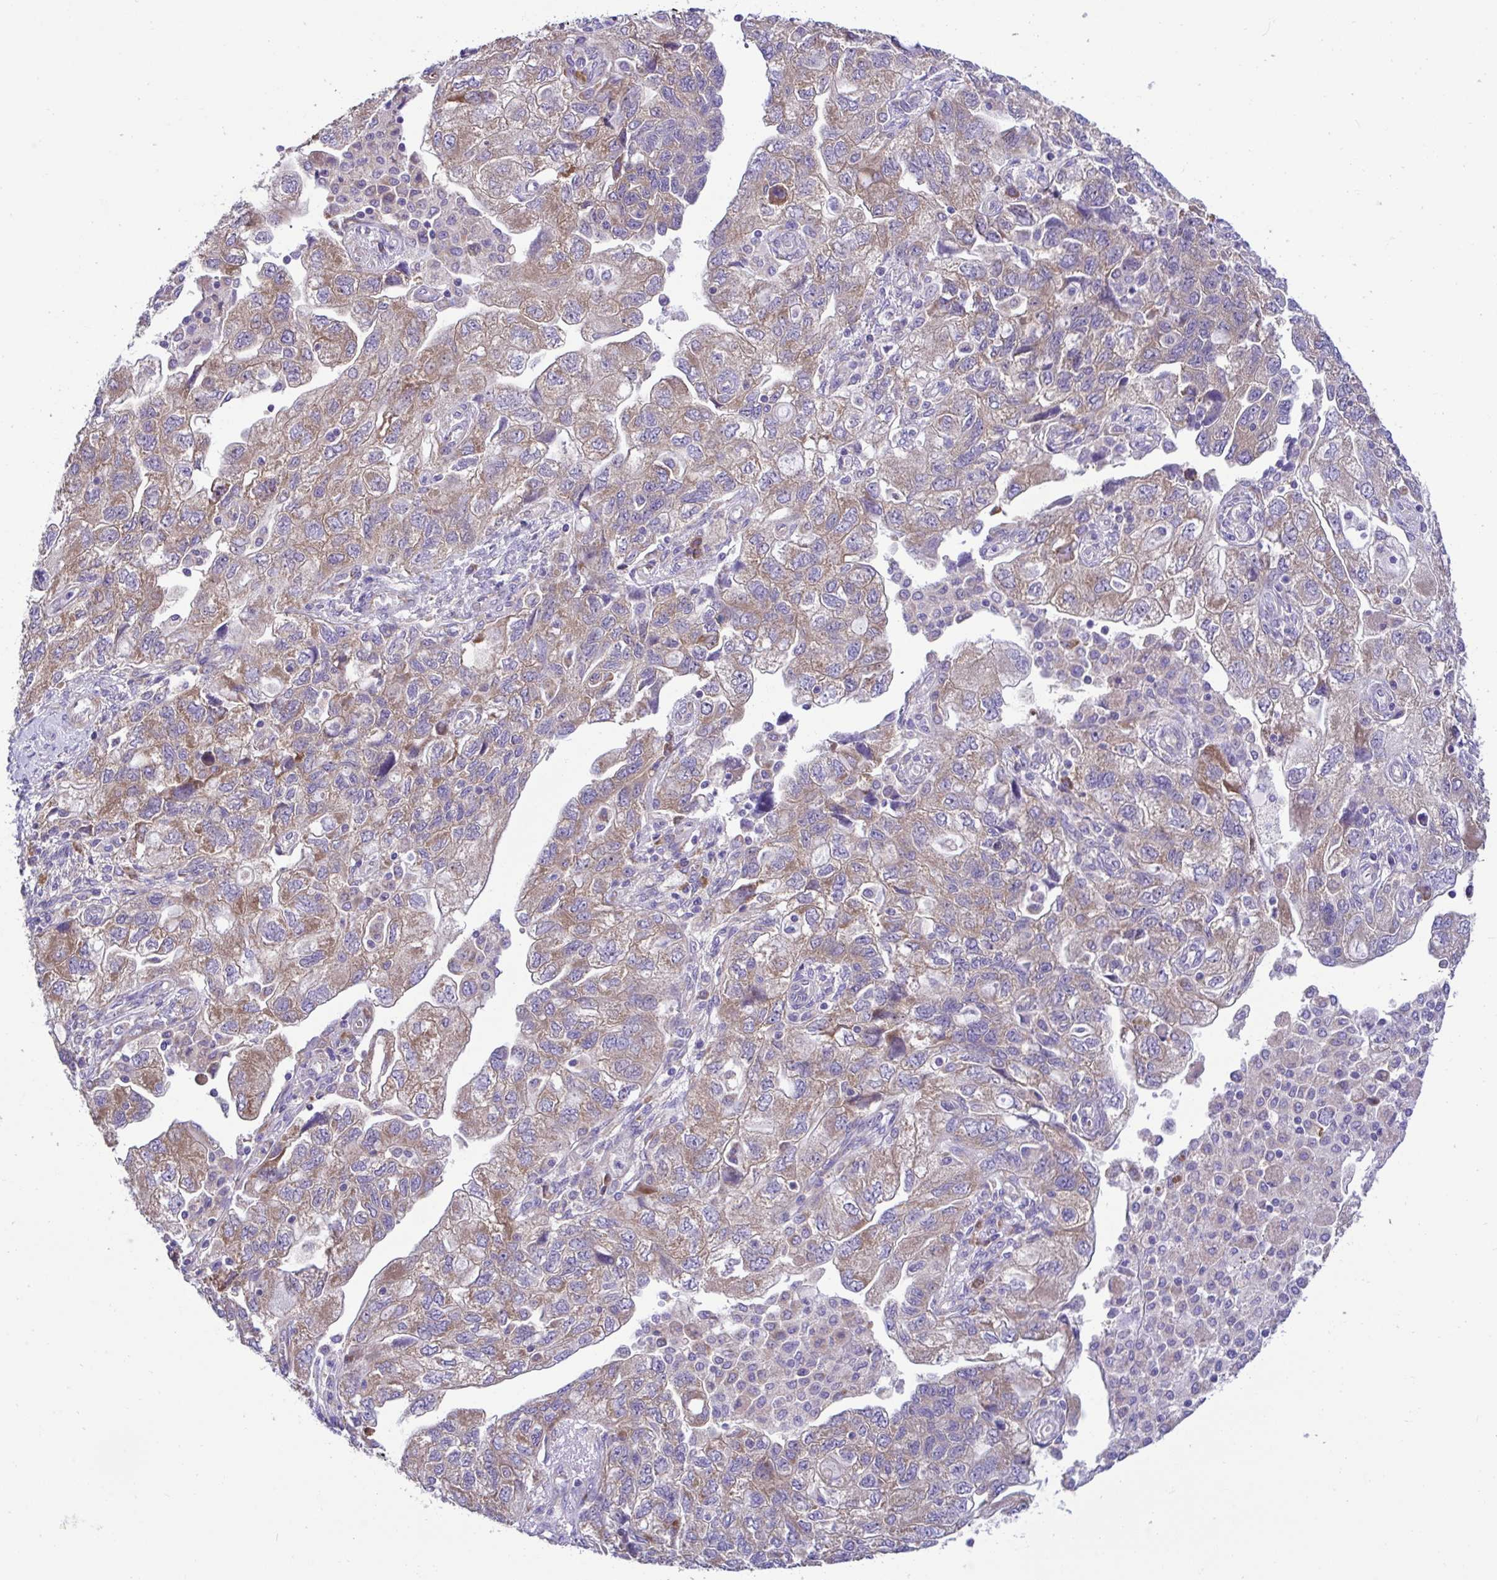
{"staining": {"intensity": "weak", "quantity": "25%-75%", "location": "cytoplasmic/membranous"}, "tissue": "ovarian cancer", "cell_type": "Tumor cells", "image_type": "cancer", "snomed": [{"axis": "morphology", "description": "Carcinoma, NOS"}, {"axis": "morphology", "description": "Cystadenocarcinoma, serous, NOS"}, {"axis": "topography", "description": "Ovary"}], "caption": "Ovarian serous cystadenocarcinoma stained with DAB immunohistochemistry (IHC) demonstrates low levels of weak cytoplasmic/membranous staining in approximately 25%-75% of tumor cells. The staining was performed using DAB (3,3'-diaminobenzidine) to visualize the protein expression in brown, while the nuclei were stained in blue with hematoxylin (Magnification: 20x).", "gene": "RPL7", "patient": {"sex": "female", "age": 69}}